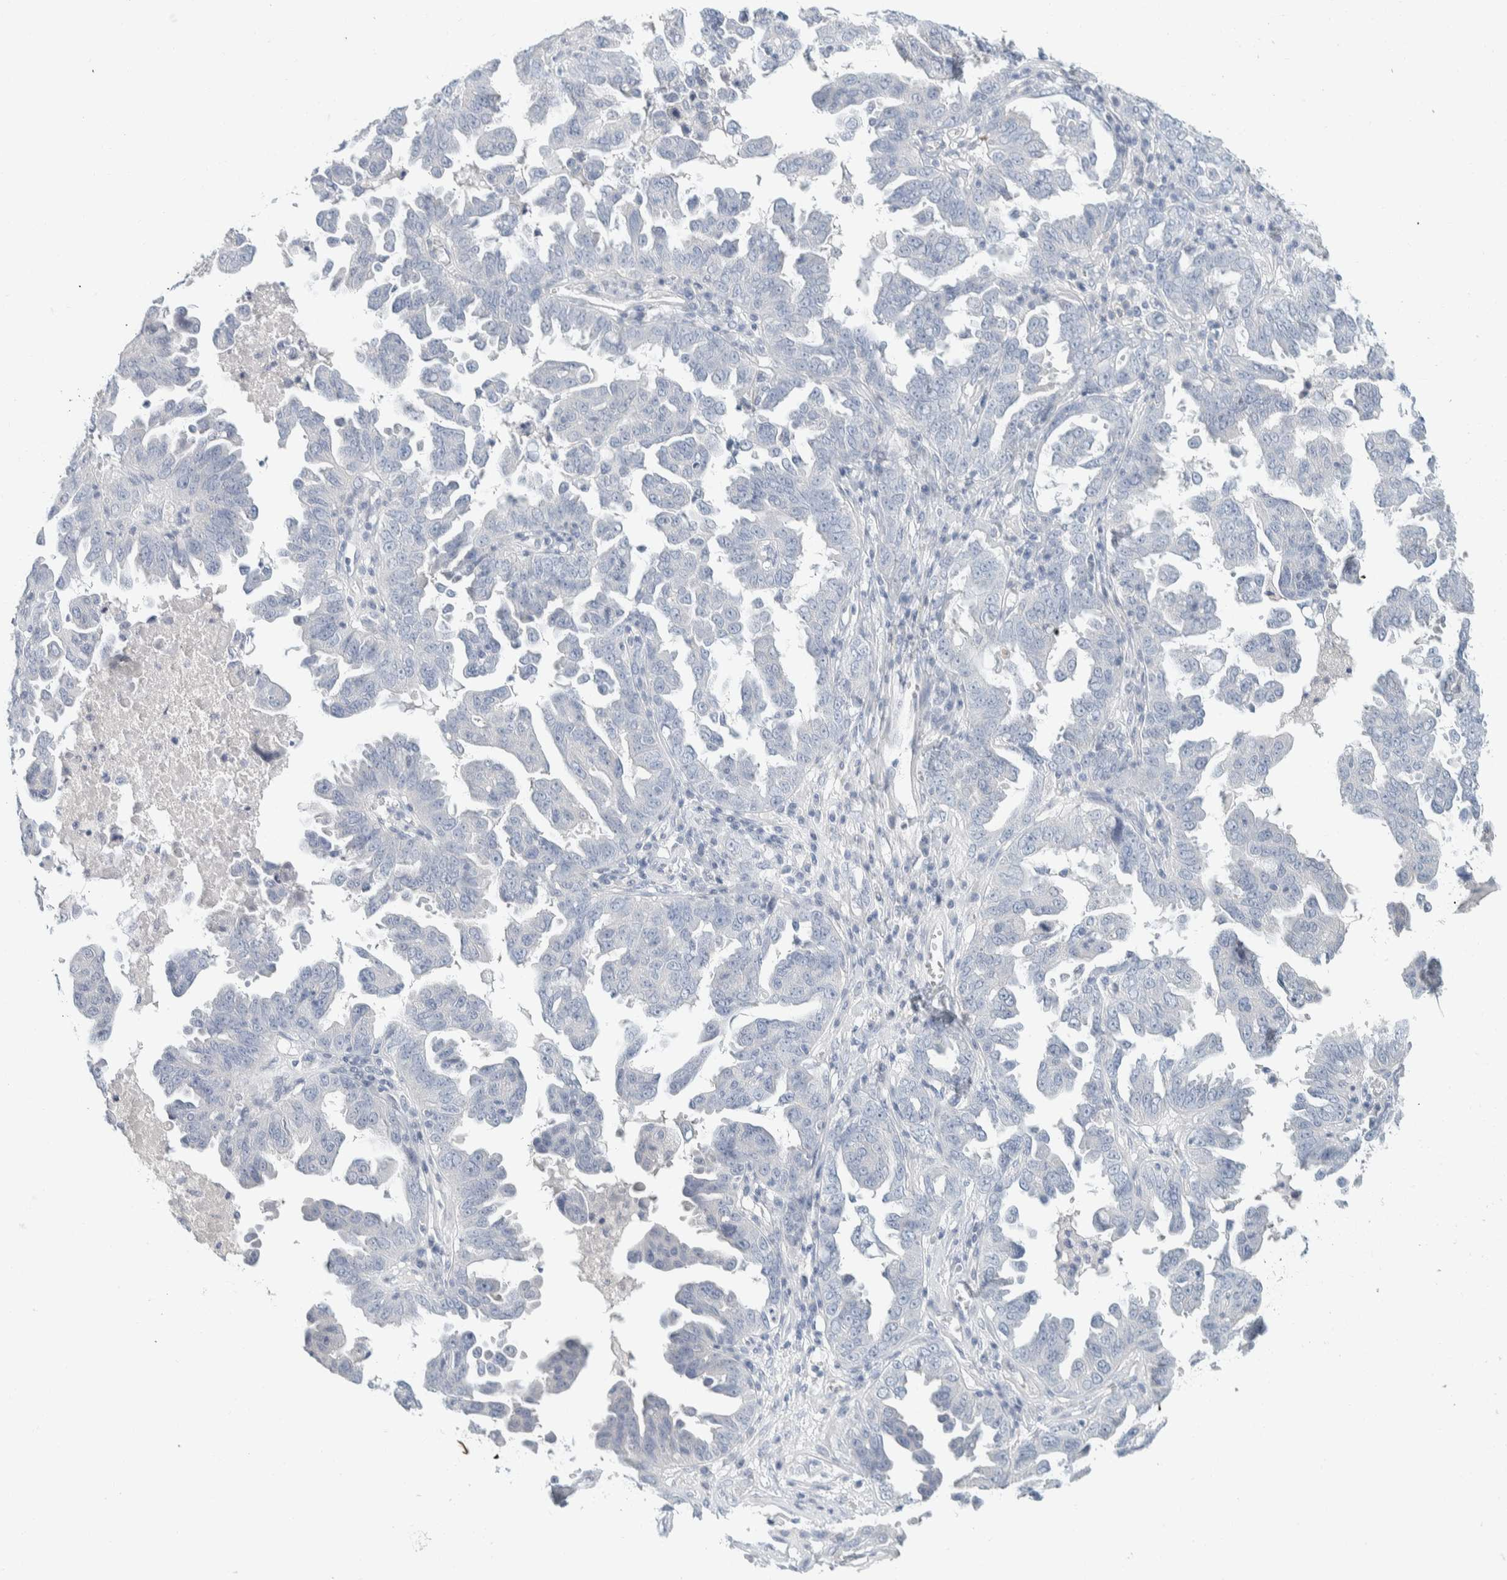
{"staining": {"intensity": "negative", "quantity": "none", "location": "none"}, "tissue": "ovarian cancer", "cell_type": "Tumor cells", "image_type": "cancer", "snomed": [{"axis": "morphology", "description": "Carcinoma, endometroid"}, {"axis": "topography", "description": "Ovary"}], "caption": "Tumor cells show no significant expression in ovarian cancer (endometroid carcinoma).", "gene": "ALOX12B", "patient": {"sex": "female", "age": 62}}